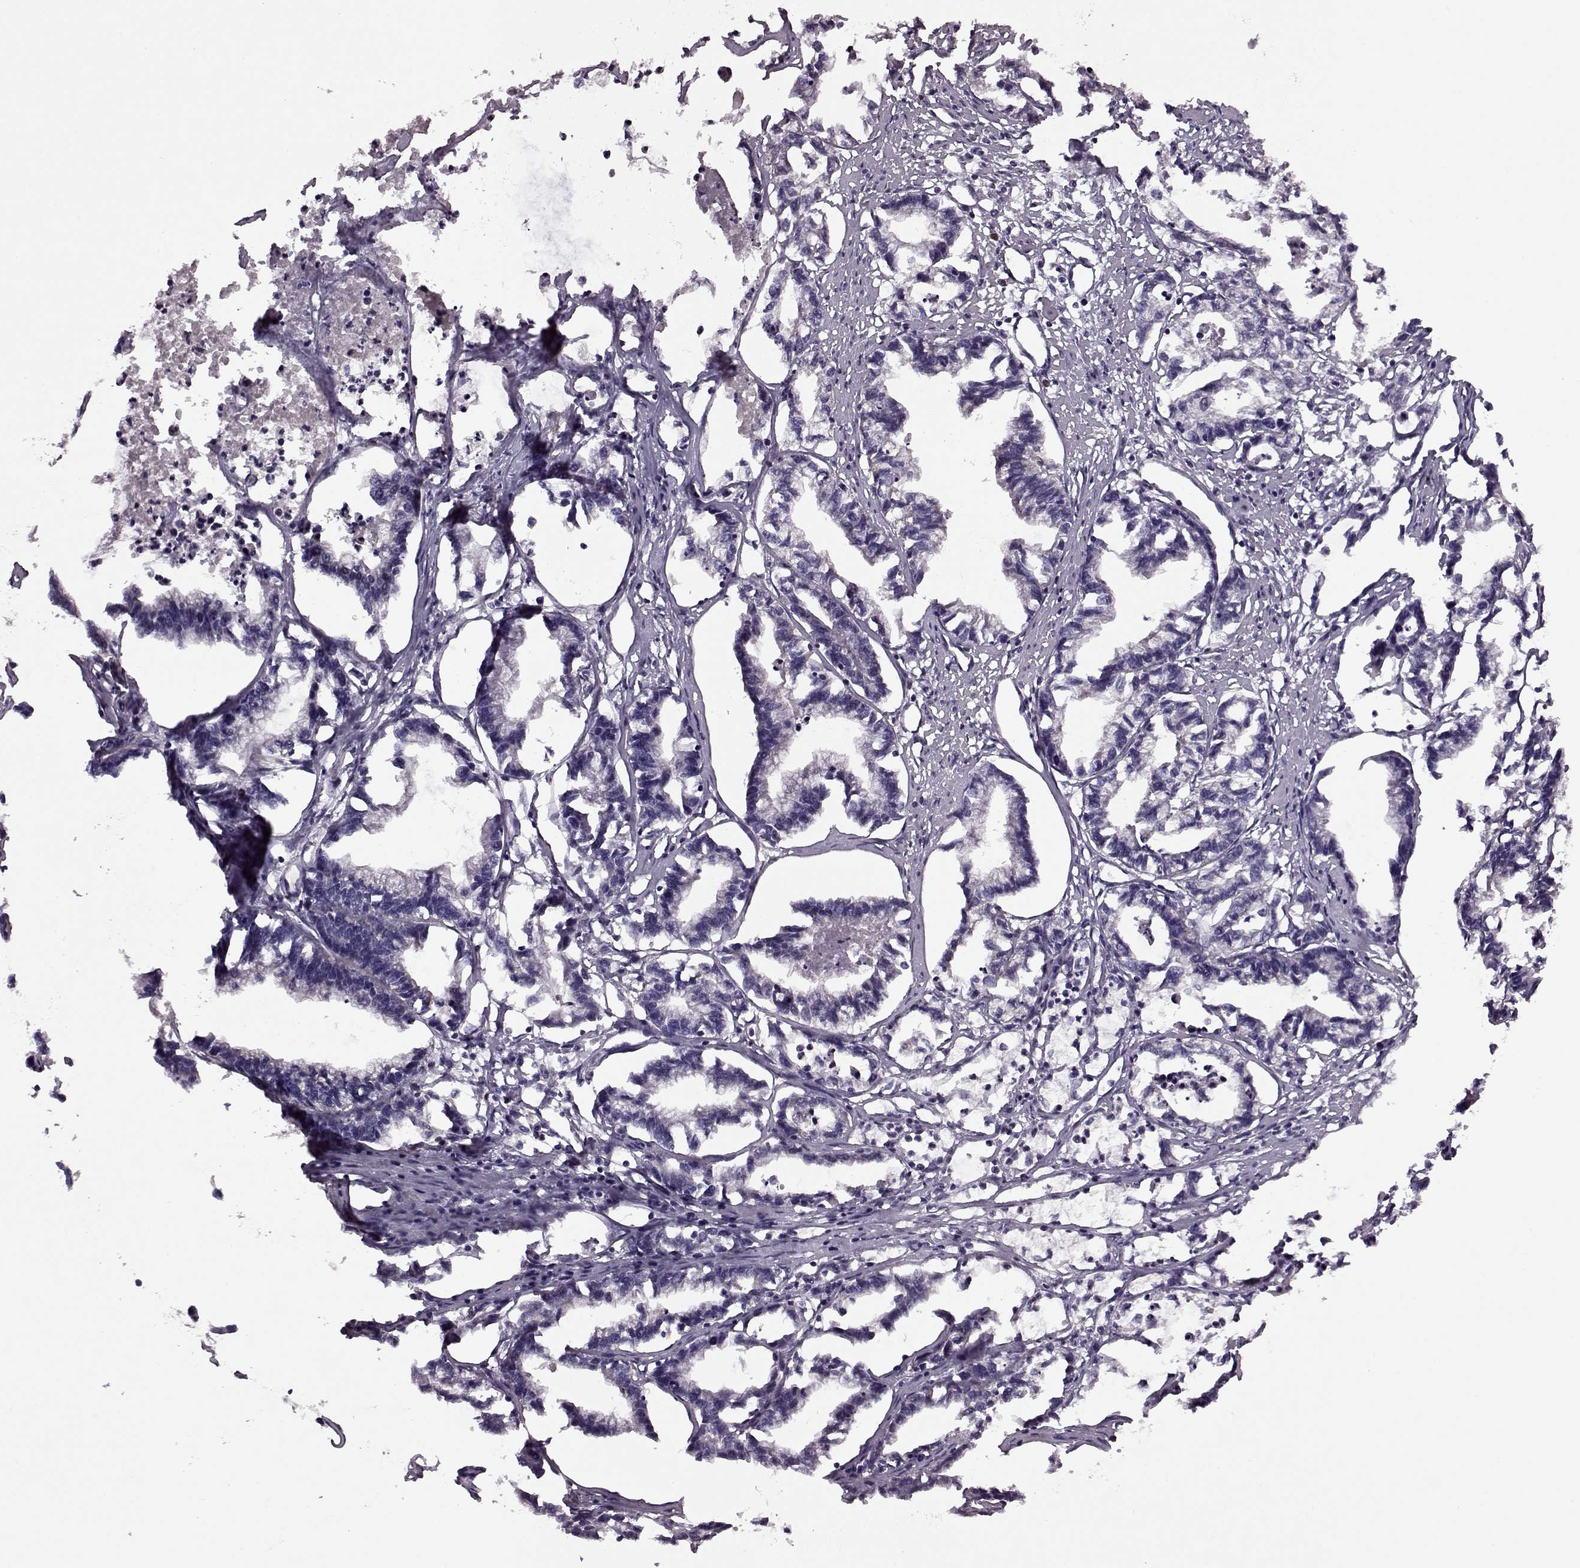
{"staining": {"intensity": "negative", "quantity": "none", "location": "none"}, "tissue": "stomach cancer", "cell_type": "Tumor cells", "image_type": "cancer", "snomed": [{"axis": "morphology", "description": "Adenocarcinoma, NOS"}, {"axis": "topography", "description": "Stomach"}], "caption": "High magnification brightfield microscopy of stomach cancer stained with DAB (3,3'-diaminobenzidine) (brown) and counterstained with hematoxylin (blue): tumor cells show no significant expression.", "gene": "MTSS1", "patient": {"sex": "male", "age": 83}}